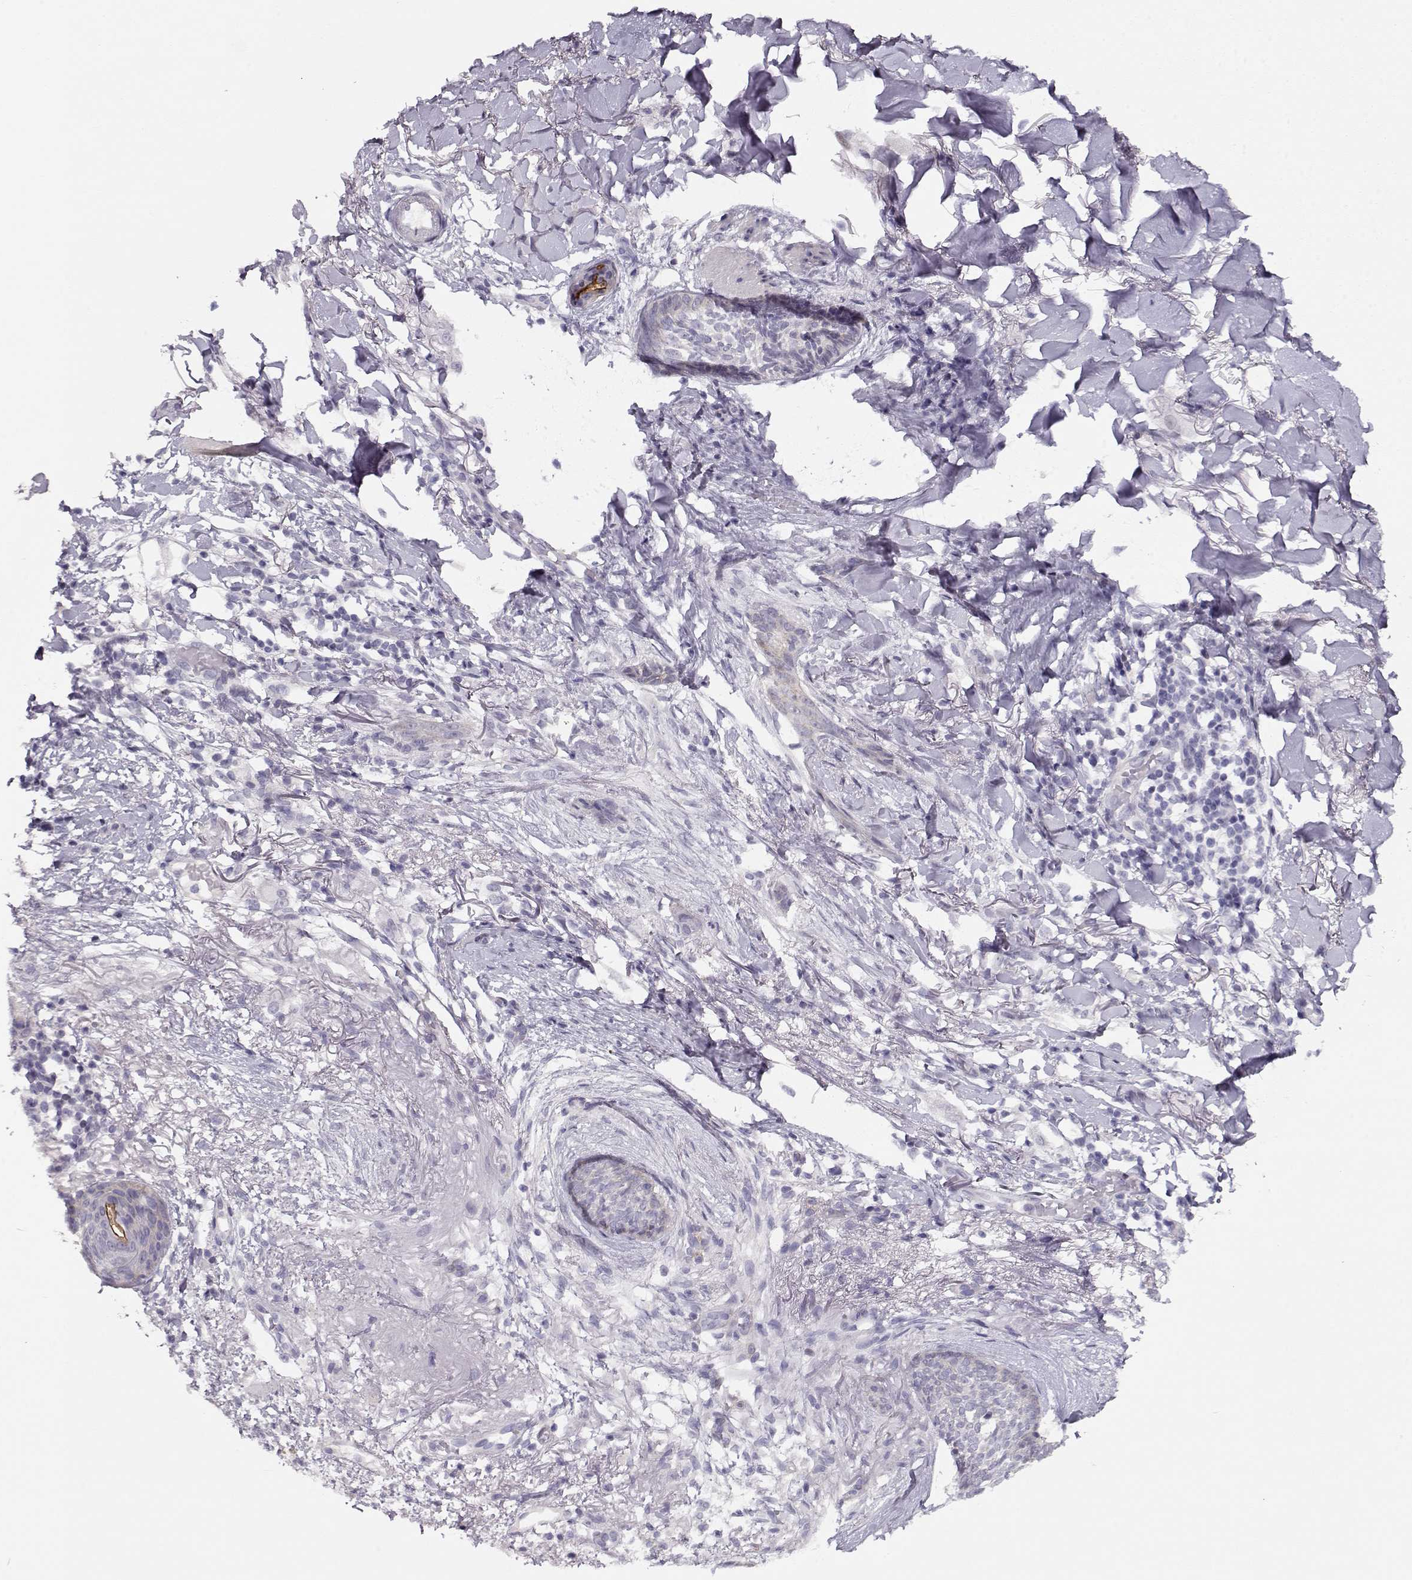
{"staining": {"intensity": "negative", "quantity": "none", "location": "none"}, "tissue": "skin cancer", "cell_type": "Tumor cells", "image_type": "cancer", "snomed": [{"axis": "morphology", "description": "Normal tissue, NOS"}, {"axis": "morphology", "description": "Basal cell carcinoma"}, {"axis": "topography", "description": "Skin"}], "caption": "Tumor cells are negative for brown protein staining in skin cancer.", "gene": "CRX", "patient": {"sex": "male", "age": 84}}